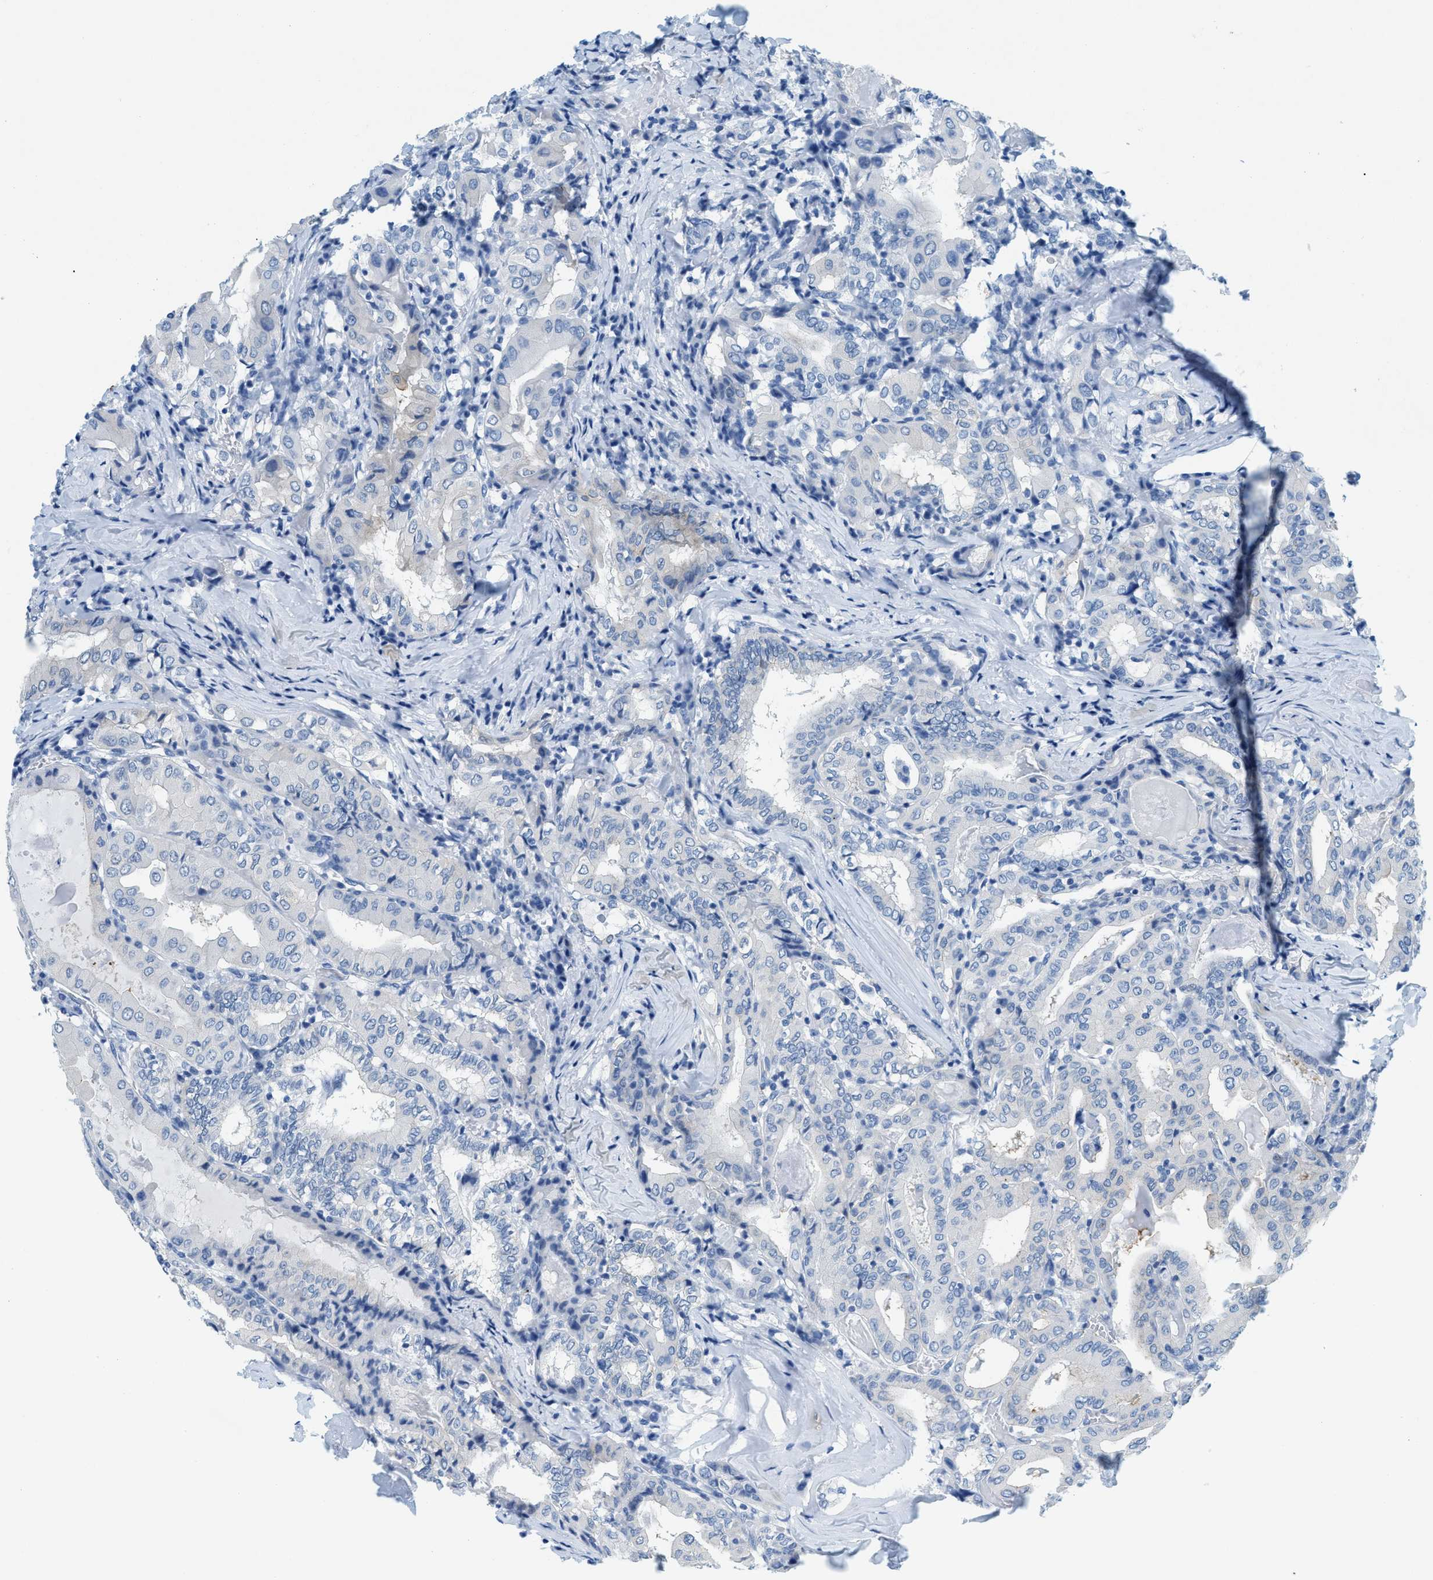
{"staining": {"intensity": "negative", "quantity": "none", "location": "none"}, "tissue": "thyroid cancer", "cell_type": "Tumor cells", "image_type": "cancer", "snomed": [{"axis": "morphology", "description": "Papillary adenocarcinoma, NOS"}, {"axis": "topography", "description": "Thyroid gland"}], "caption": "High magnification brightfield microscopy of thyroid papillary adenocarcinoma stained with DAB (3,3'-diaminobenzidine) (brown) and counterstained with hematoxylin (blue): tumor cells show no significant staining.", "gene": "TPSAB1", "patient": {"sex": "female", "age": 42}}